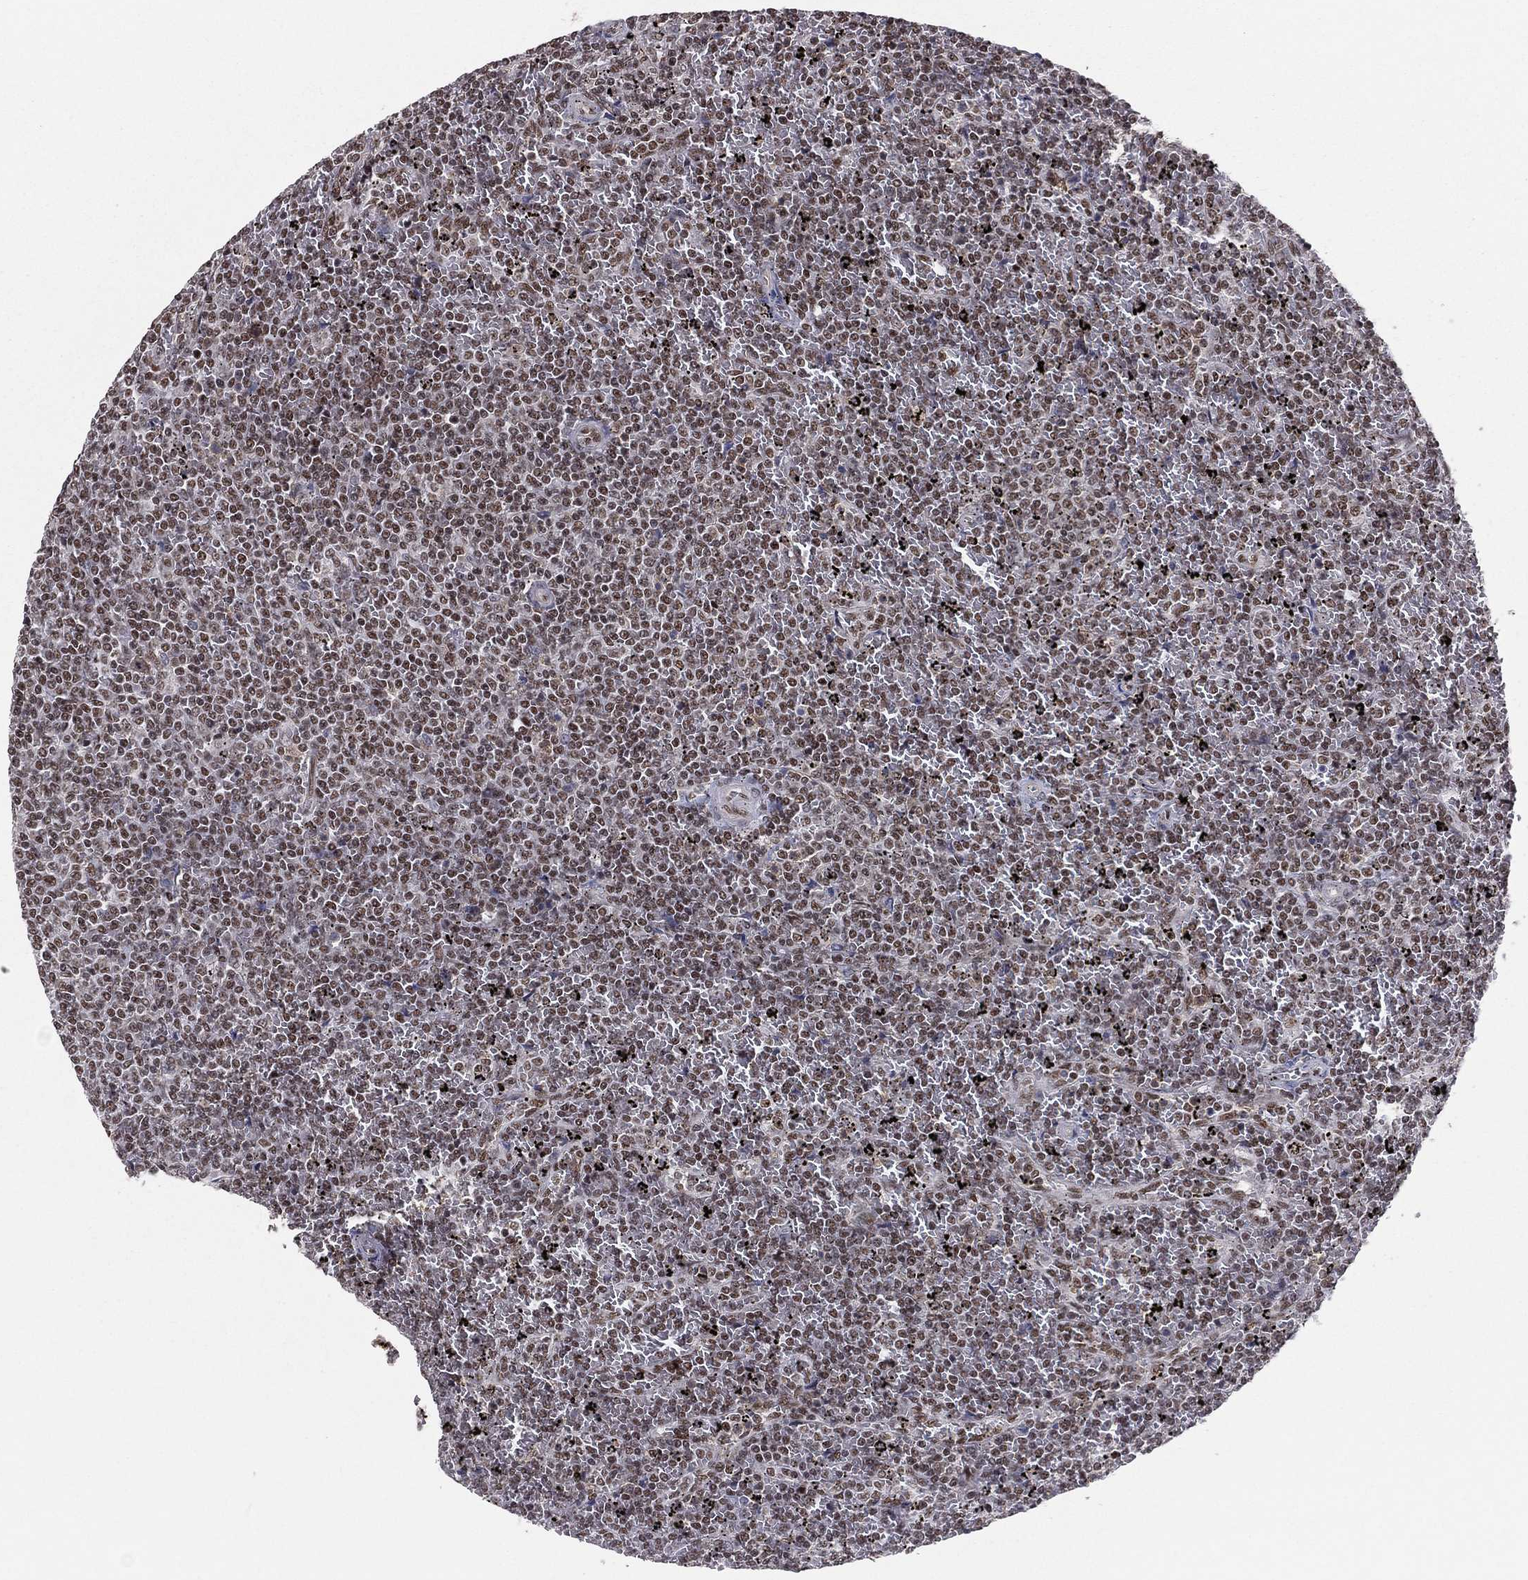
{"staining": {"intensity": "moderate", "quantity": "25%-75%", "location": "nuclear"}, "tissue": "lymphoma", "cell_type": "Tumor cells", "image_type": "cancer", "snomed": [{"axis": "morphology", "description": "Malignant lymphoma, non-Hodgkin's type, Low grade"}, {"axis": "topography", "description": "Spleen"}], "caption": "Immunohistochemical staining of human malignant lymphoma, non-Hodgkin's type (low-grade) displays moderate nuclear protein expression in about 25%-75% of tumor cells.", "gene": "GPALPP1", "patient": {"sex": "female", "age": 77}}